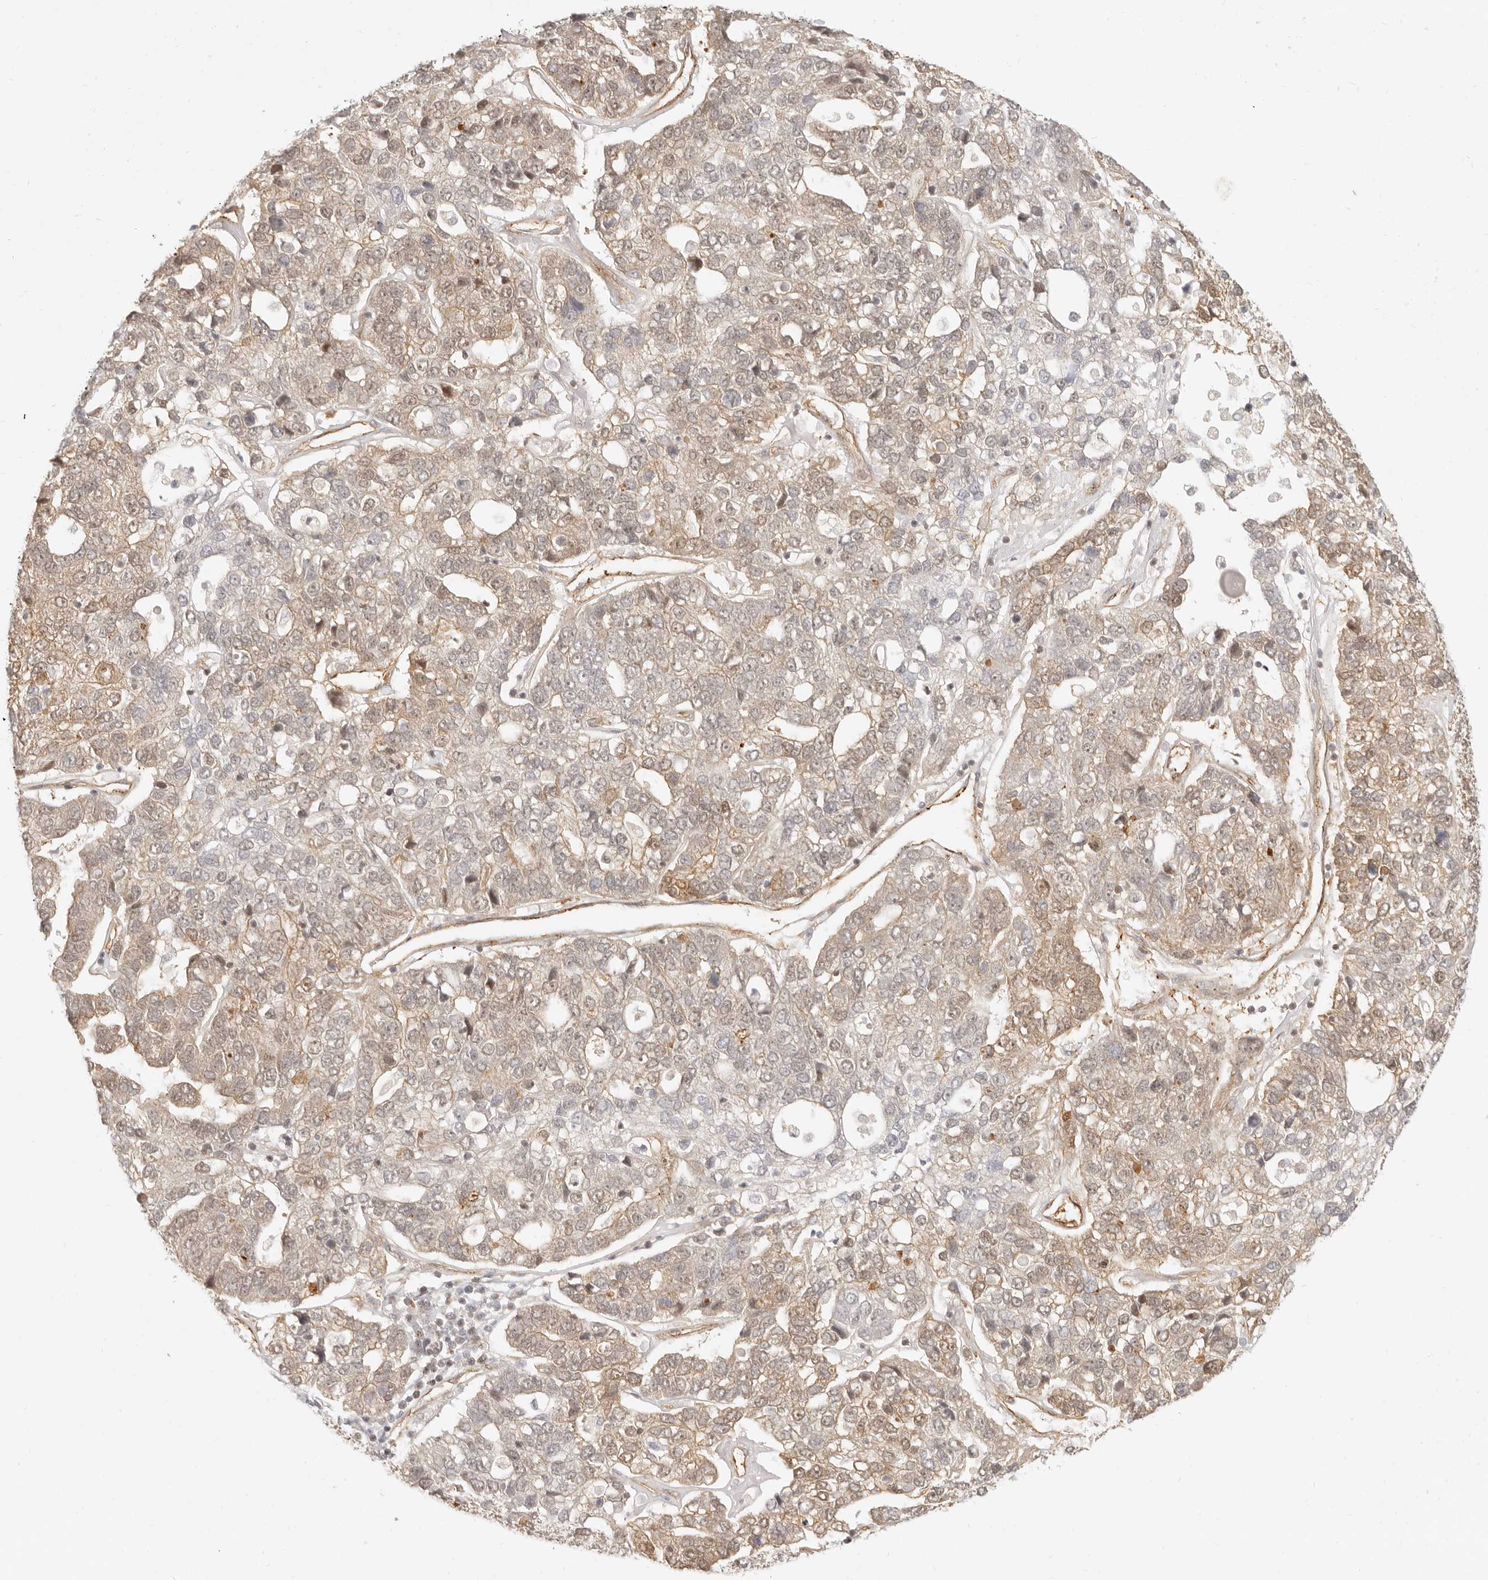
{"staining": {"intensity": "weak", "quantity": ">75%", "location": "cytoplasmic/membranous,nuclear"}, "tissue": "pancreatic cancer", "cell_type": "Tumor cells", "image_type": "cancer", "snomed": [{"axis": "morphology", "description": "Adenocarcinoma, NOS"}, {"axis": "topography", "description": "Pancreas"}], "caption": "A low amount of weak cytoplasmic/membranous and nuclear positivity is present in approximately >75% of tumor cells in pancreatic cancer tissue.", "gene": "BAP1", "patient": {"sex": "female", "age": 61}}